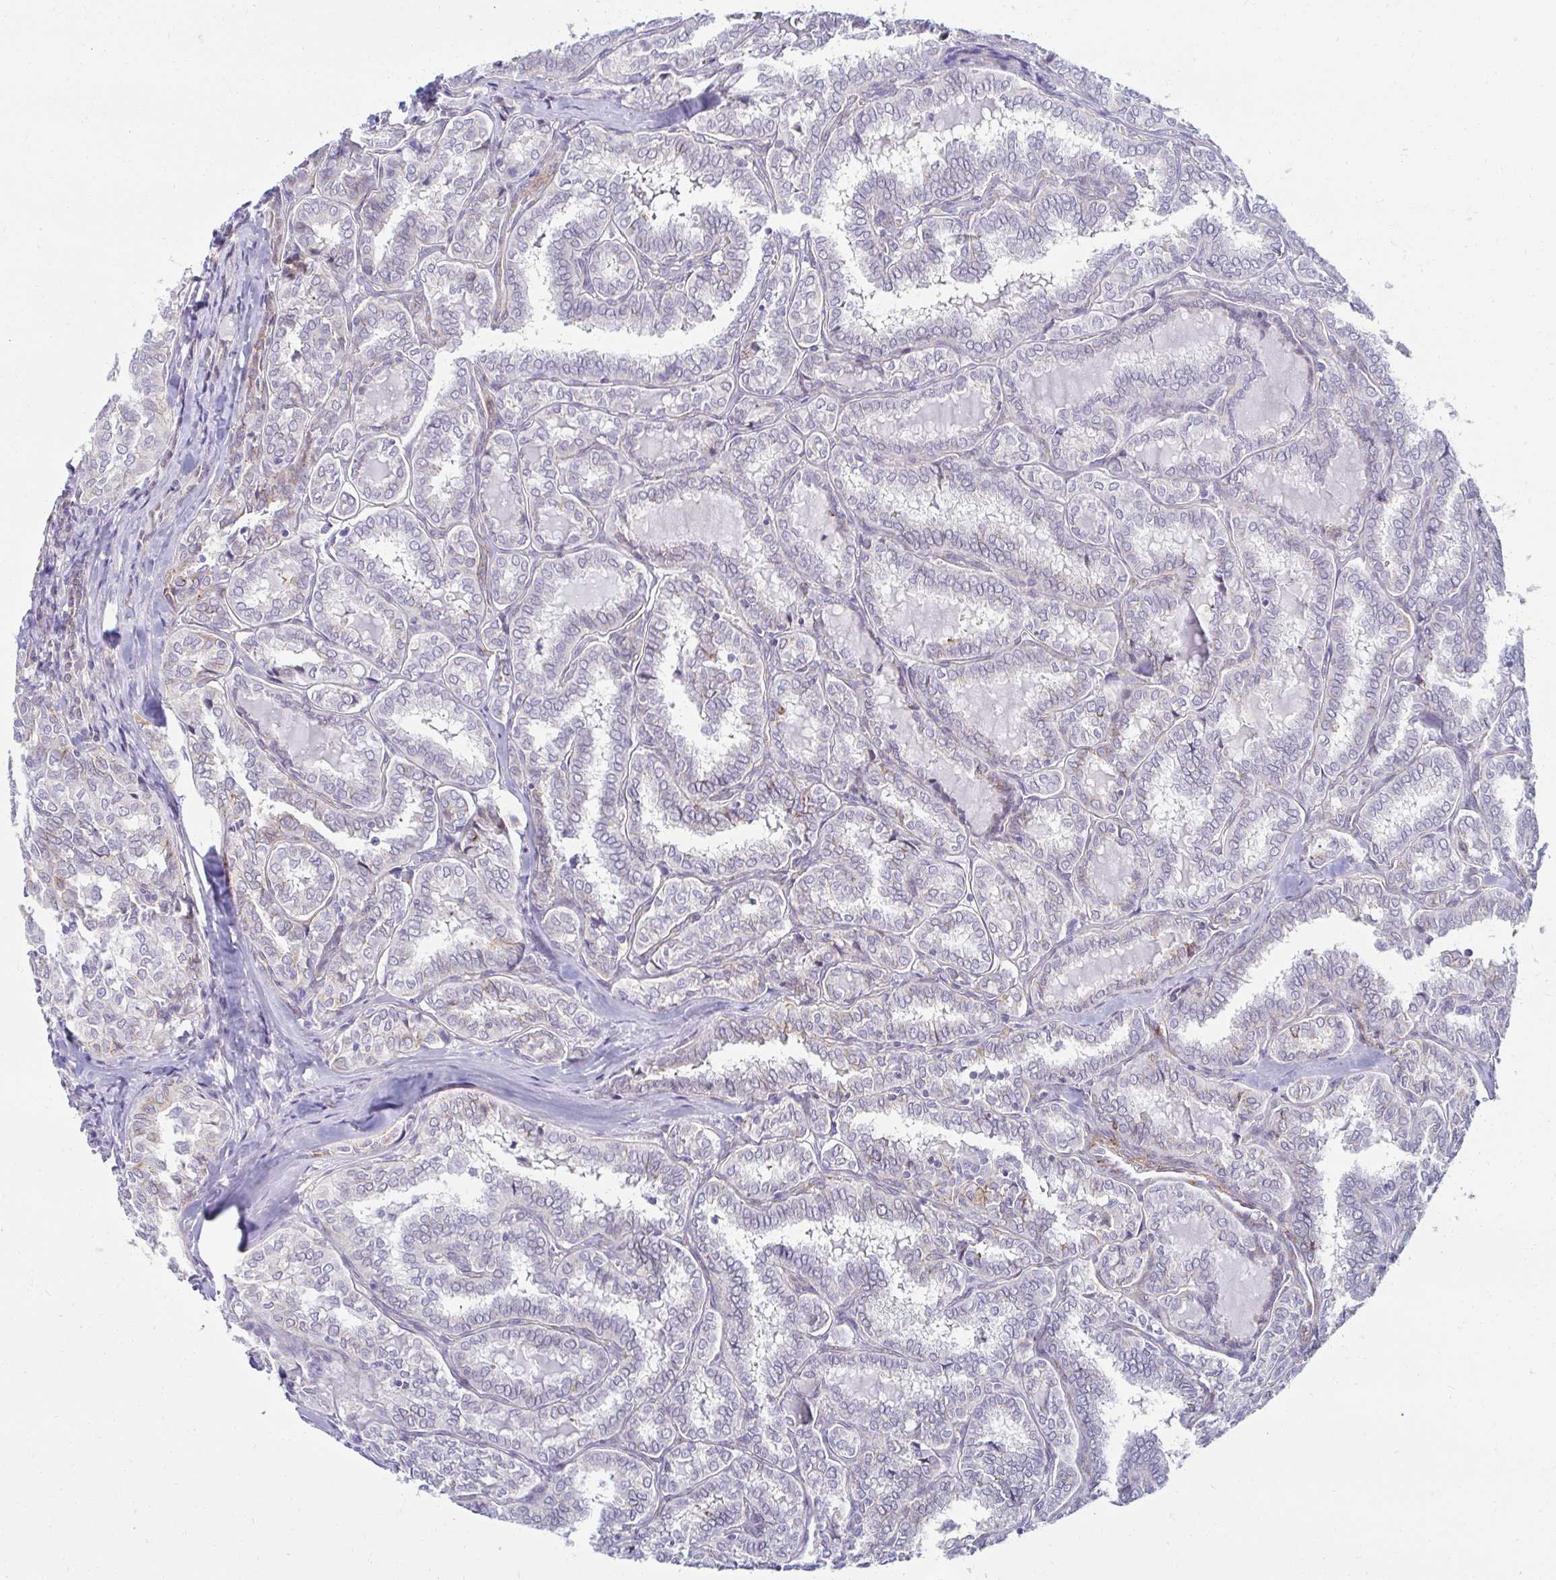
{"staining": {"intensity": "negative", "quantity": "none", "location": "none"}, "tissue": "thyroid cancer", "cell_type": "Tumor cells", "image_type": "cancer", "snomed": [{"axis": "morphology", "description": "Papillary adenocarcinoma, NOS"}, {"axis": "topography", "description": "Thyroid gland"}], "caption": "IHC of papillary adenocarcinoma (thyroid) displays no staining in tumor cells.", "gene": "ANKRD62", "patient": {"sex": "female", "age": 30}}